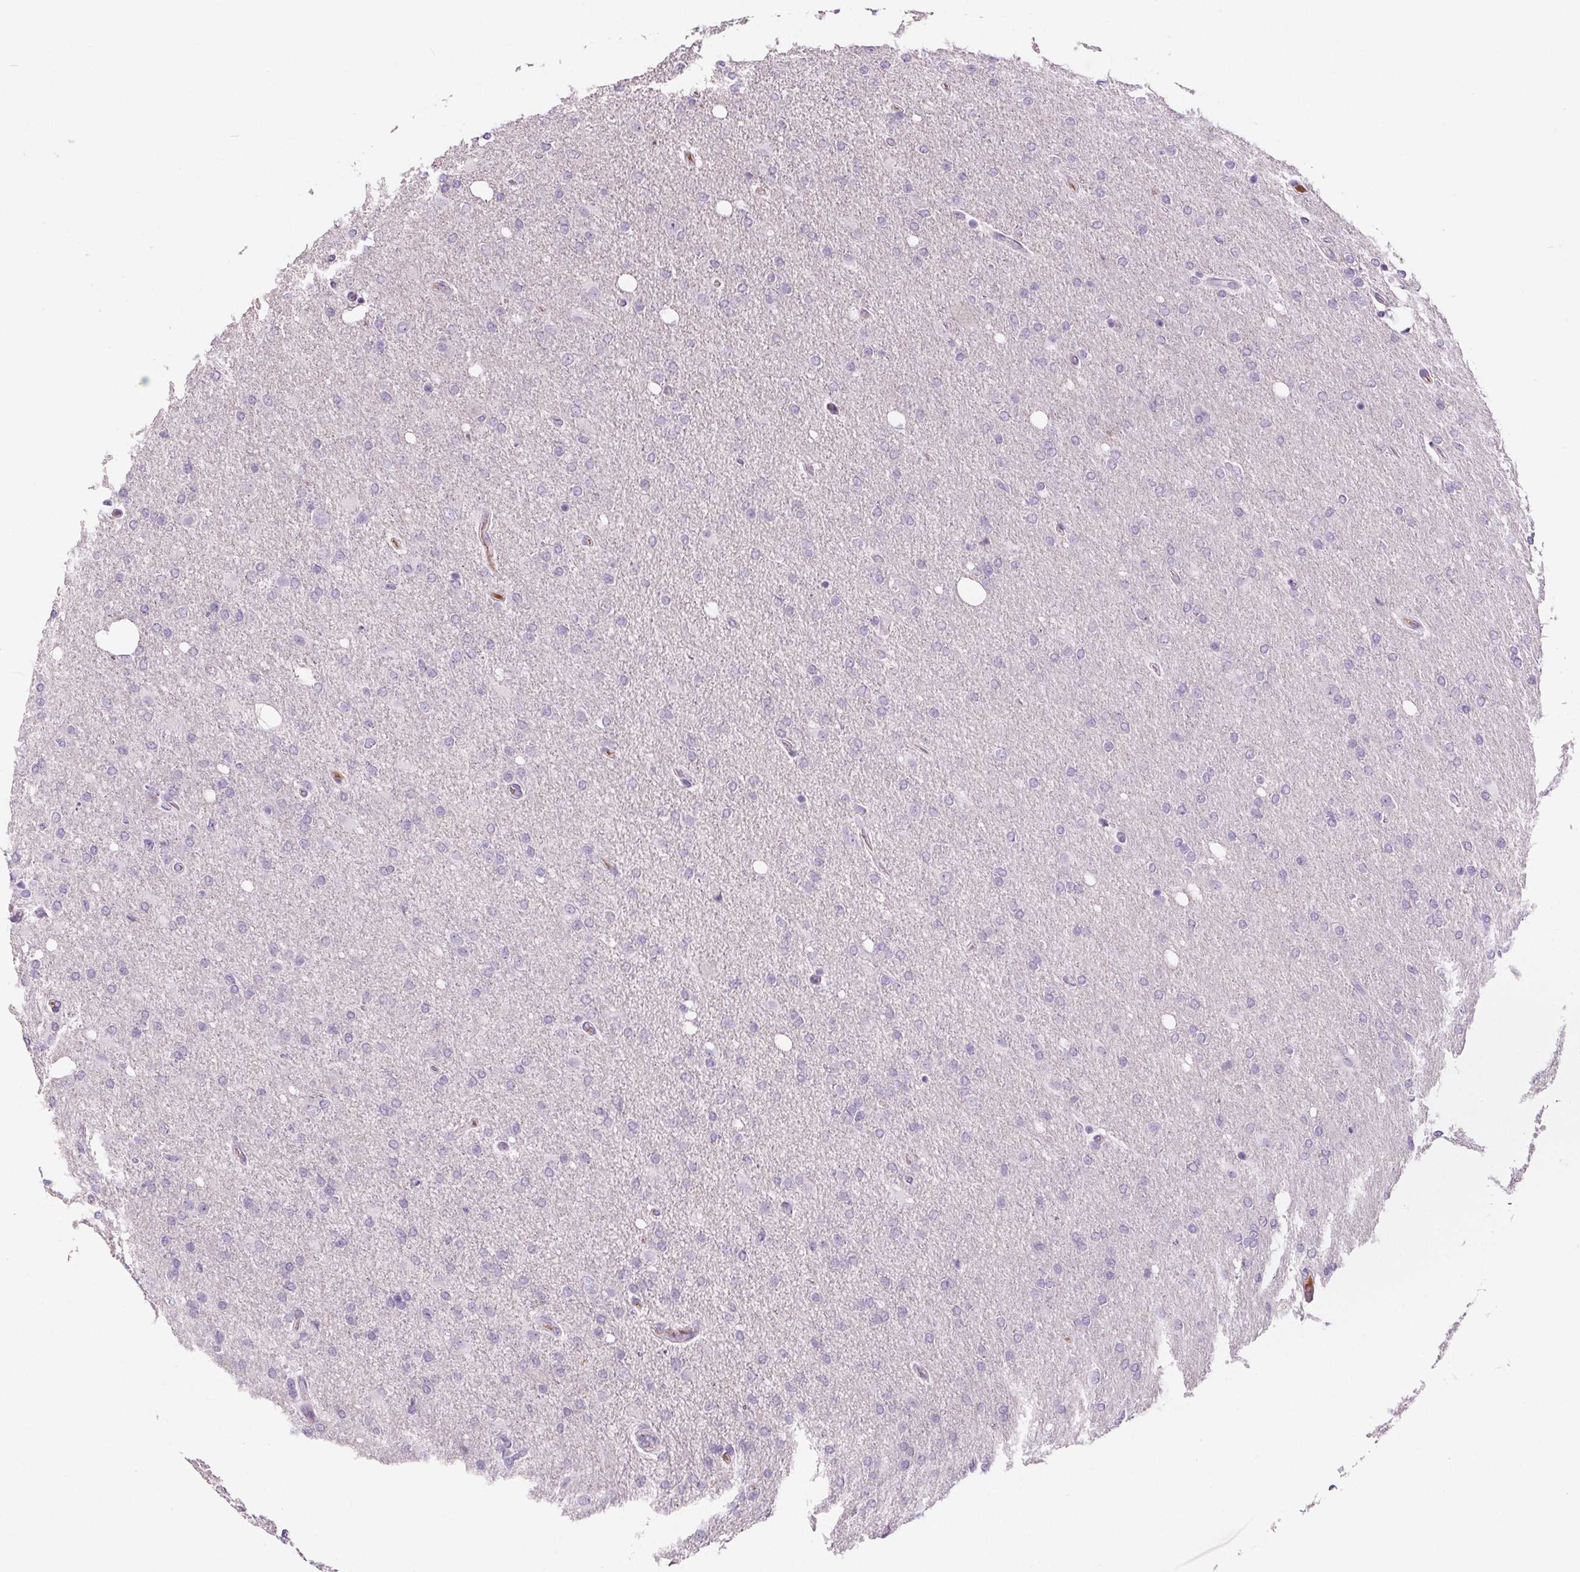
{"staining": {"intensity": "negative", "quantity": "none", "location": "none"}, "tissue": "glioma", "cell_type": "Tumor cells", "image_type": "cancer", "snomed": [{"axis": "morphology", "description": "Glioma, malignant, High grade"}, {"axis": "topography", "description": "Cerebral cortex"}], "caption": "Immunohistochemistry (IHC) of glioma reveals no staining in tumor cells.", "gene": "CD5L", "patient": {"sex": "male", "age": 70}}